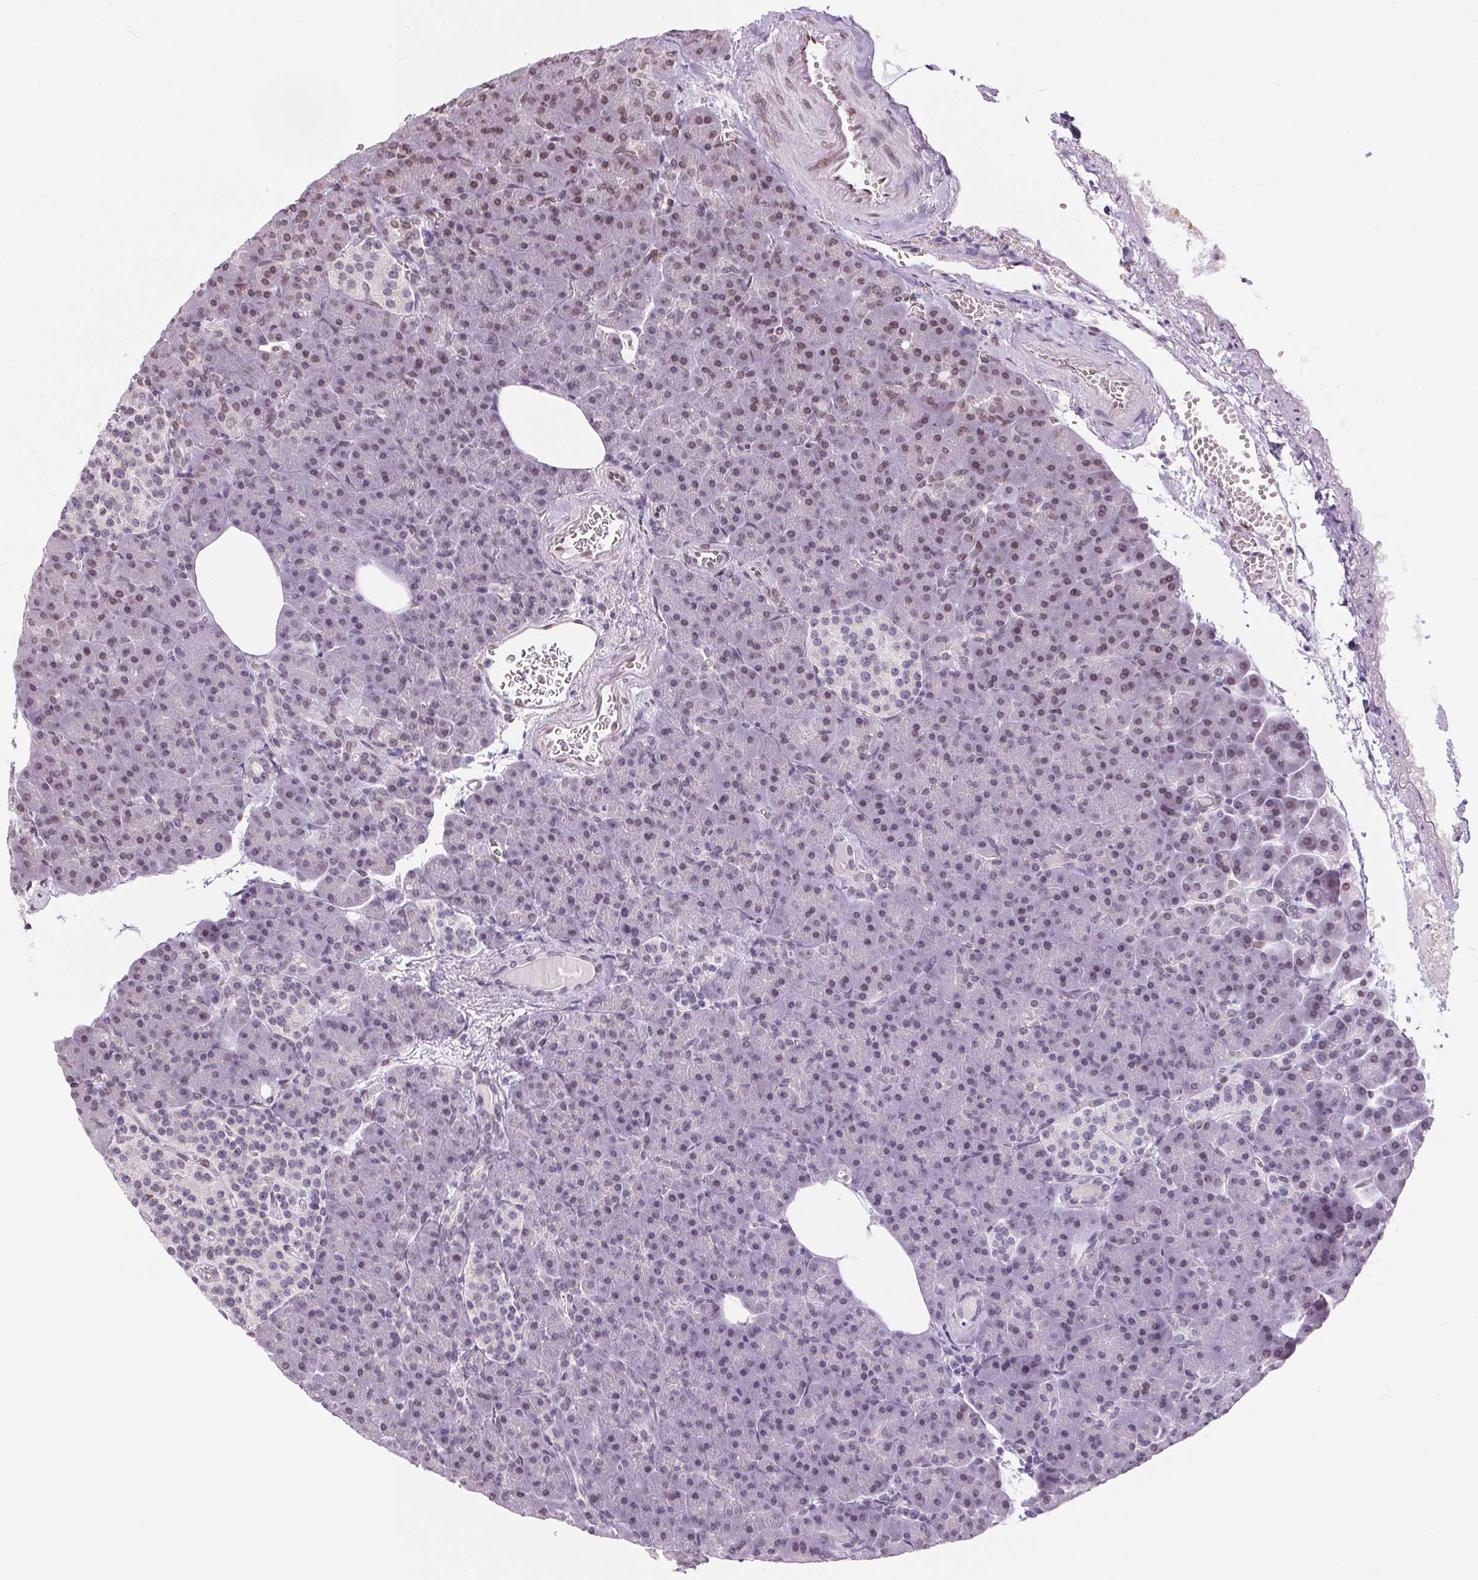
{"staining": {"intensity": "weak", "quantity": "25%-75%", "location": "cytoplasmic/membranous,nuclear"}, "tissue": "pancreas", "cell_type": "Exocrine glandular cells", "image_type": "normal", "snomed": [{"axis": "morphology", "description": "Normal tissue, NOS"}, {"axis": "topography", "description": "Pancreas"}], "caption": "Benign pancreas was stained to show a protein in brown. There is low levels of weak cytoplasmic/membranous,nuclear positivity in approximately 25%-75% of exocrine glandular cells.", "gene": "TMEM175", "patient": {"sex": "female", "age": 74}}